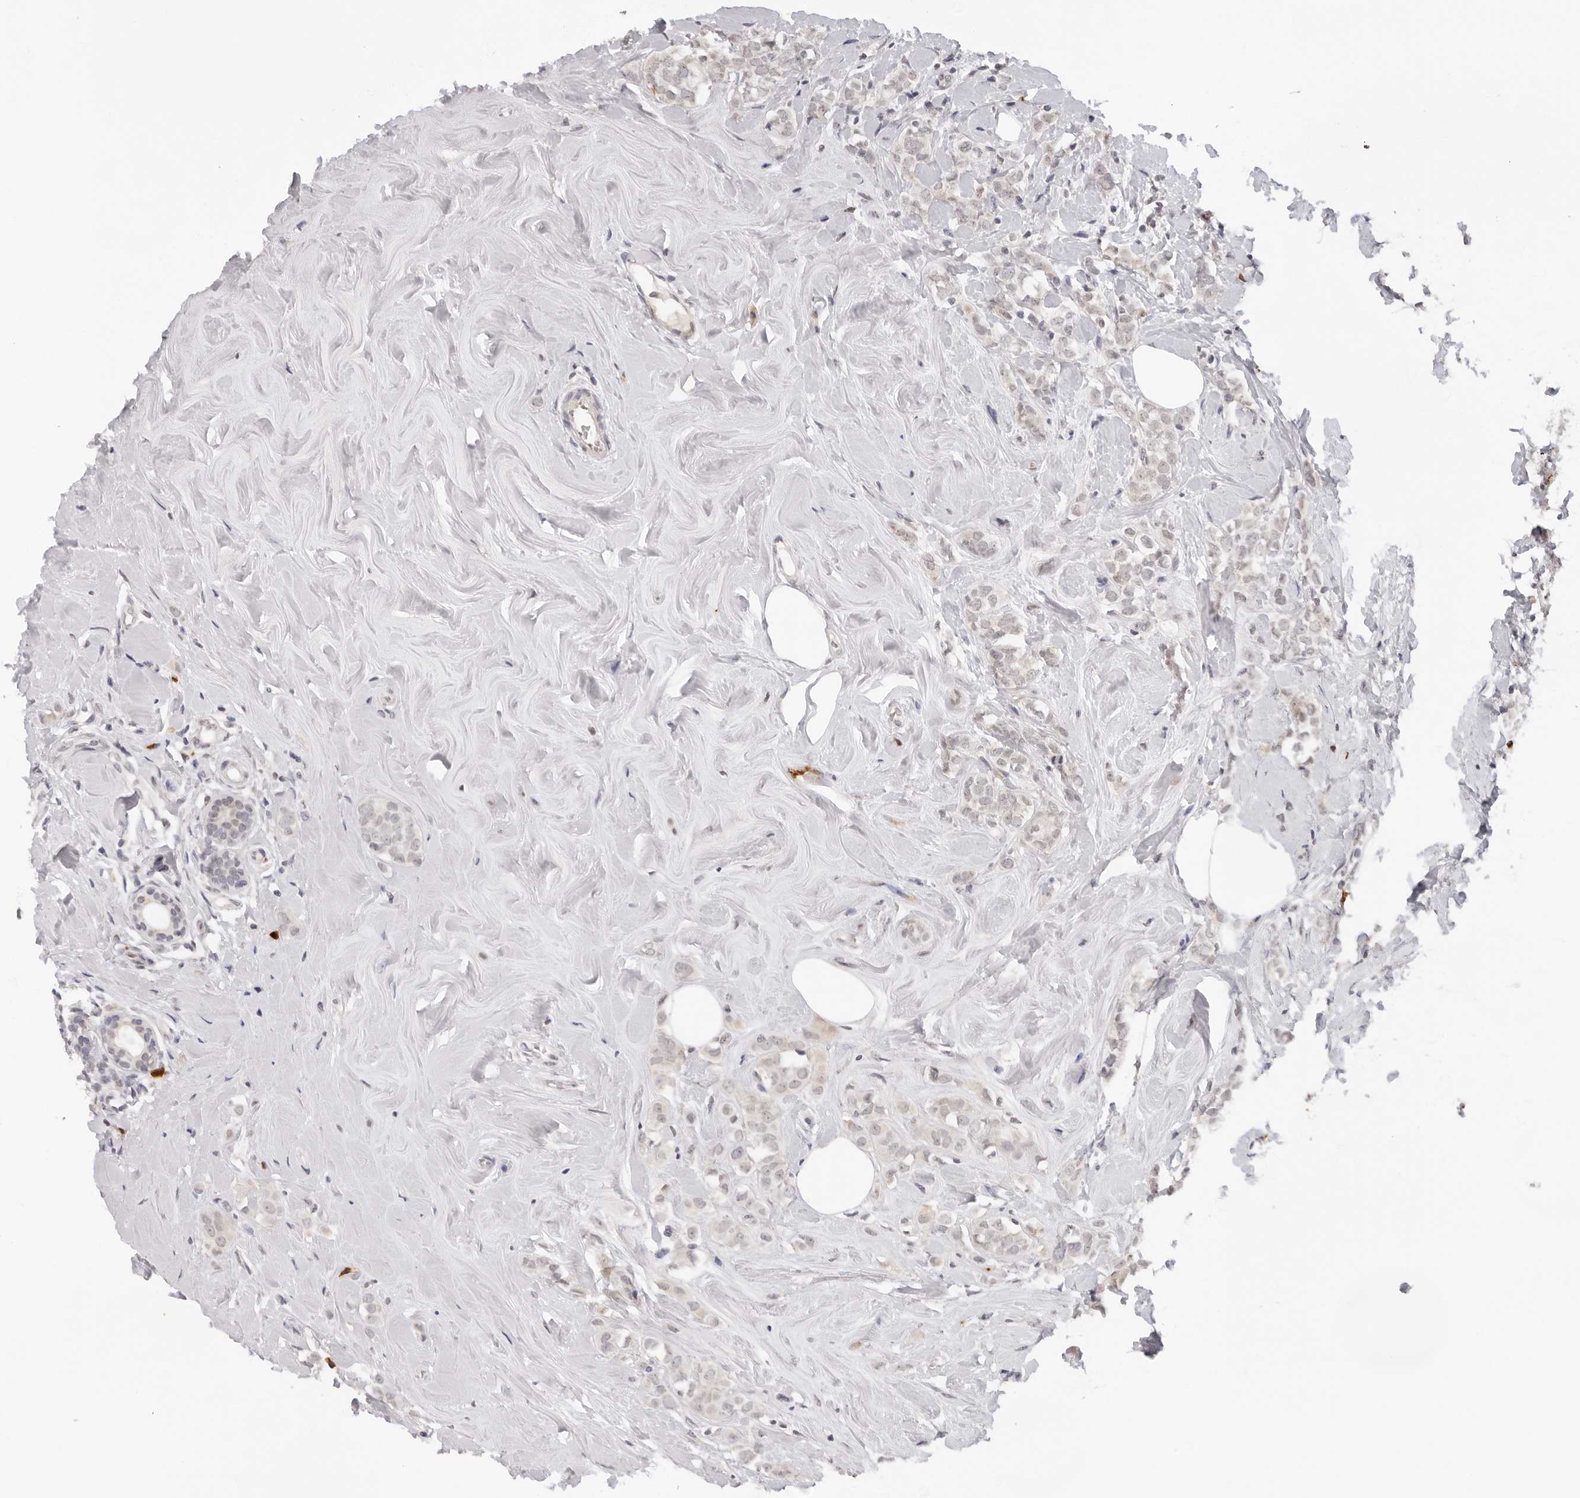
{"staining": {"intensity": "negative", "quantity": "none", "location": "none"}, "tissue": "breast cancer", "cell_type": "Tumor cells", "image_type": "cancer", "snomed": [{"axis": "morphology", "description": "Lobular carcinoma"}, {"axis": "topography", "description": "Breast"}], "caption": "A photomicrograph of human breast lobular carcinoma is negative for staining in tumor cells.", "gene": "IL17RA", "patient": {"sex": "female", "age": 47}}